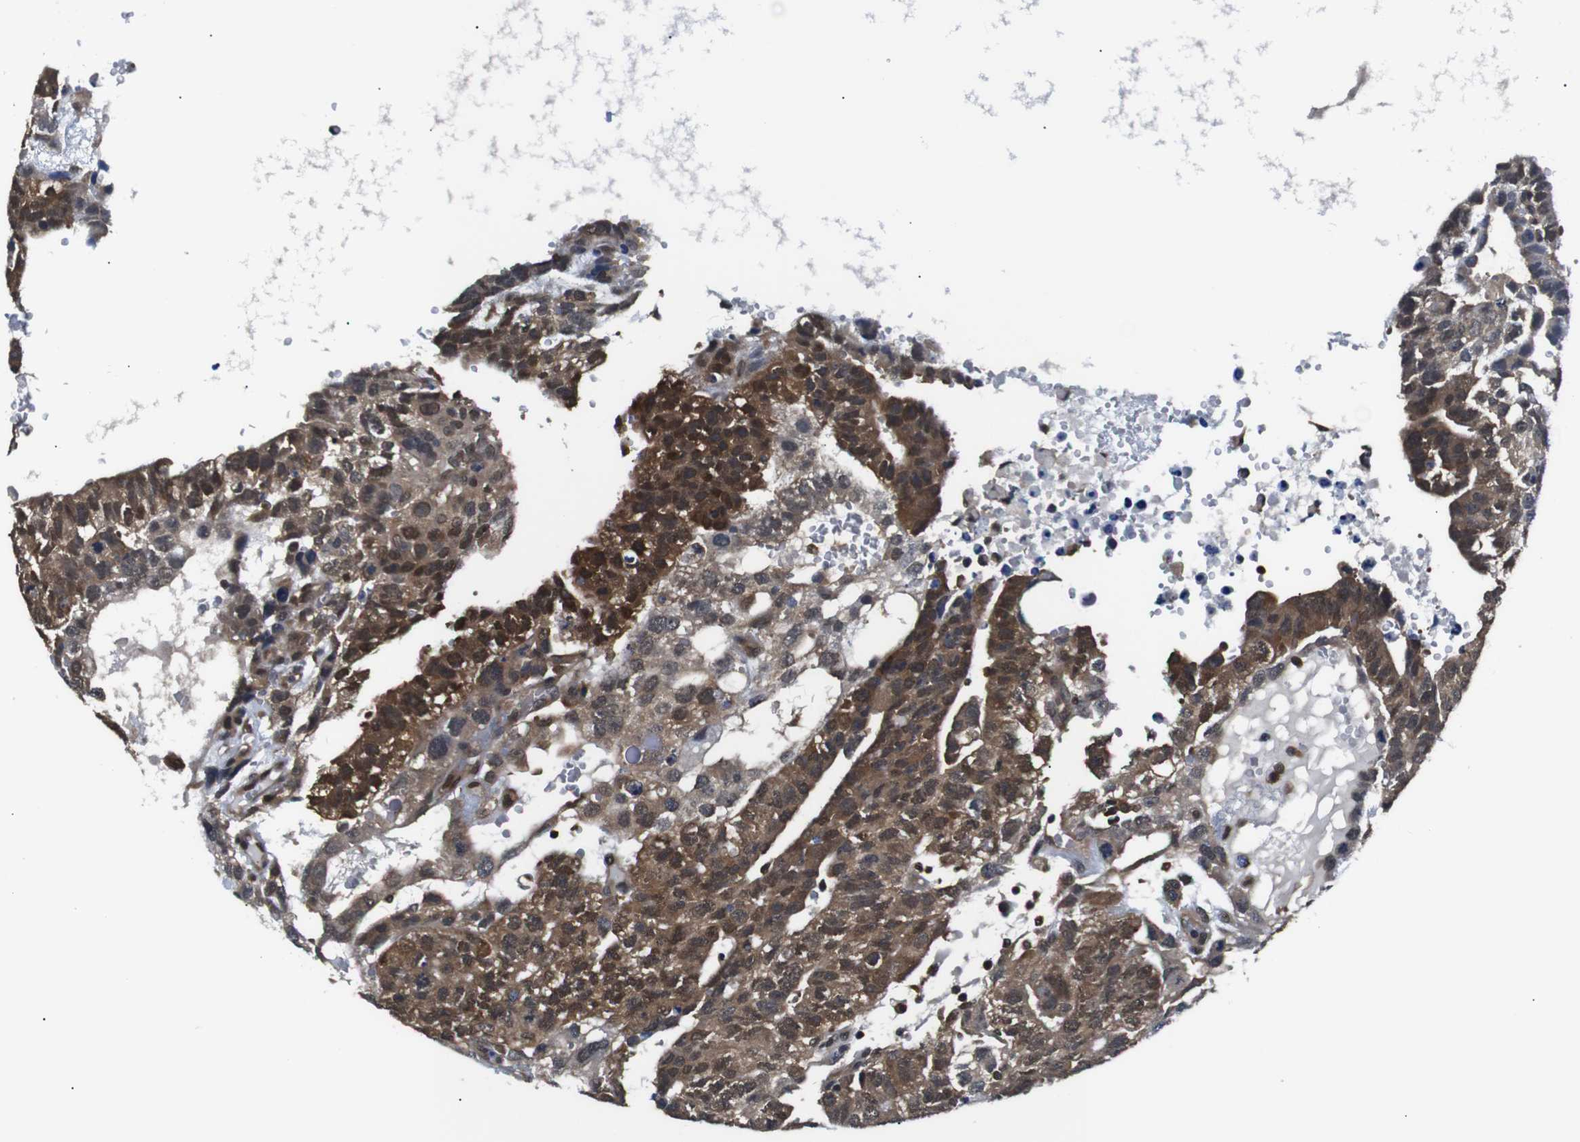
{"staining": {"intensity": "moderate", "quantity": ">75%", "location": "cytoplasmic/membranous,nuclear"}, "tissue": "testis cancer", "cell_type": "Tumor cells", "image_type": "cancer", "snomed": [{"axis": "morphology", "description": "Seminoma, NOS"}, {"axis": "morphology", "description": "Carcinoma, Embryonal, NOS"}, {"axis": "topography", "description": "Testis"}], "caption": "DAB immunohistochemical staining of testis cancer demonstrates moderate cytoplasmic/membranous and nuclear protein staining in approximately >75% of tumor cells.", "gene": "UBXN1", "patient": {"sex": "male", "age": 52}}